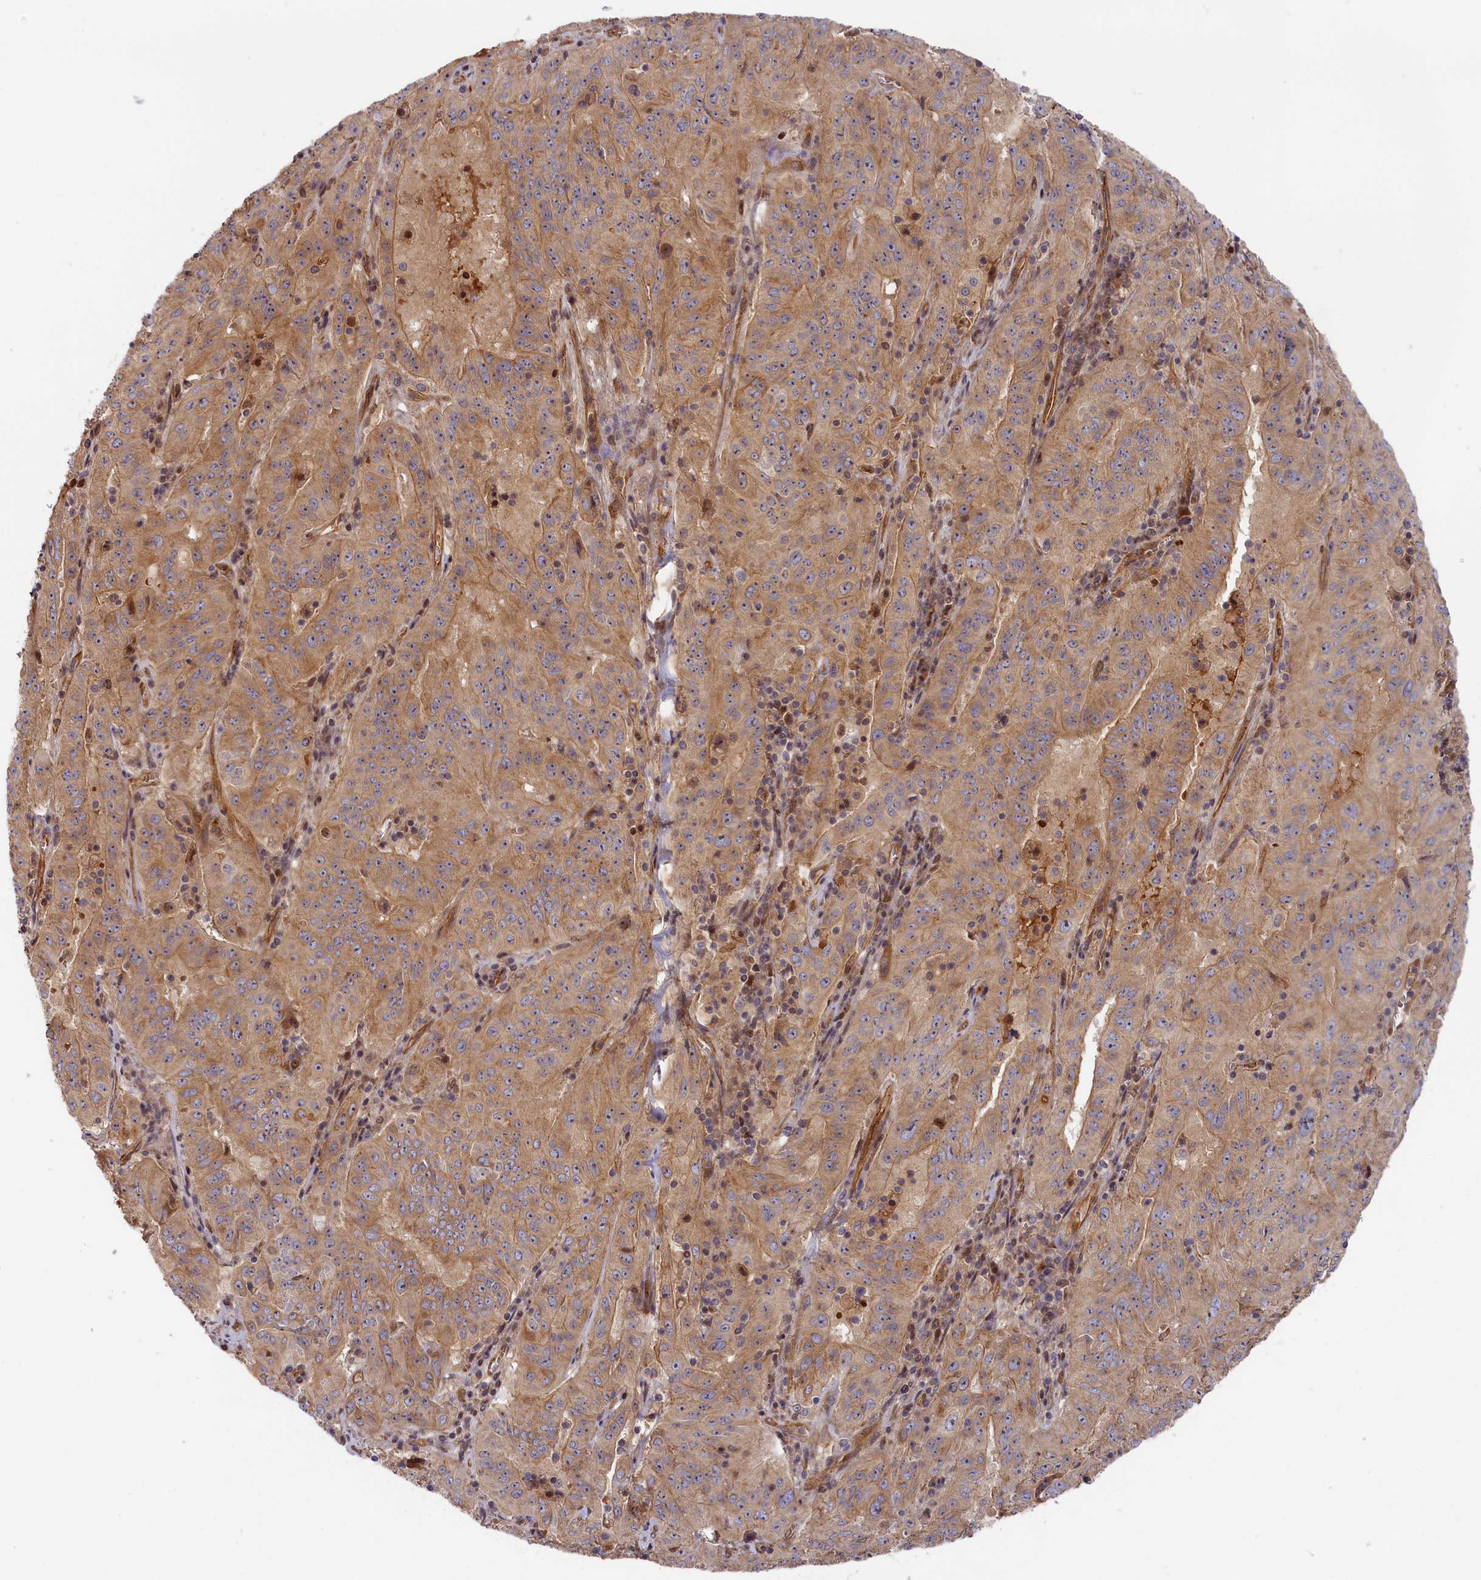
{"staining": {"intensity": "moderate", "quantity": ">75%", "location": "cytoplasmic/membranous"}, "tissue": "pancreatic cancer", "cell_type": "Tumor cells", "image_type": "cancer", "snomed": [{"axis": "morphology", "description": "Adenocarcinoma, NOS"}, {"axis": "topography", "description": "Pancreas"}], "caption": "Human pancreatic cancer (adenocarcinoma) stained with a brown dye shows moderate cytoplasmic/membranous positive expression in approximately >75% of tumor cells.", "gene": "CEP44", "patient": {"sex": "male", "age": 63}}